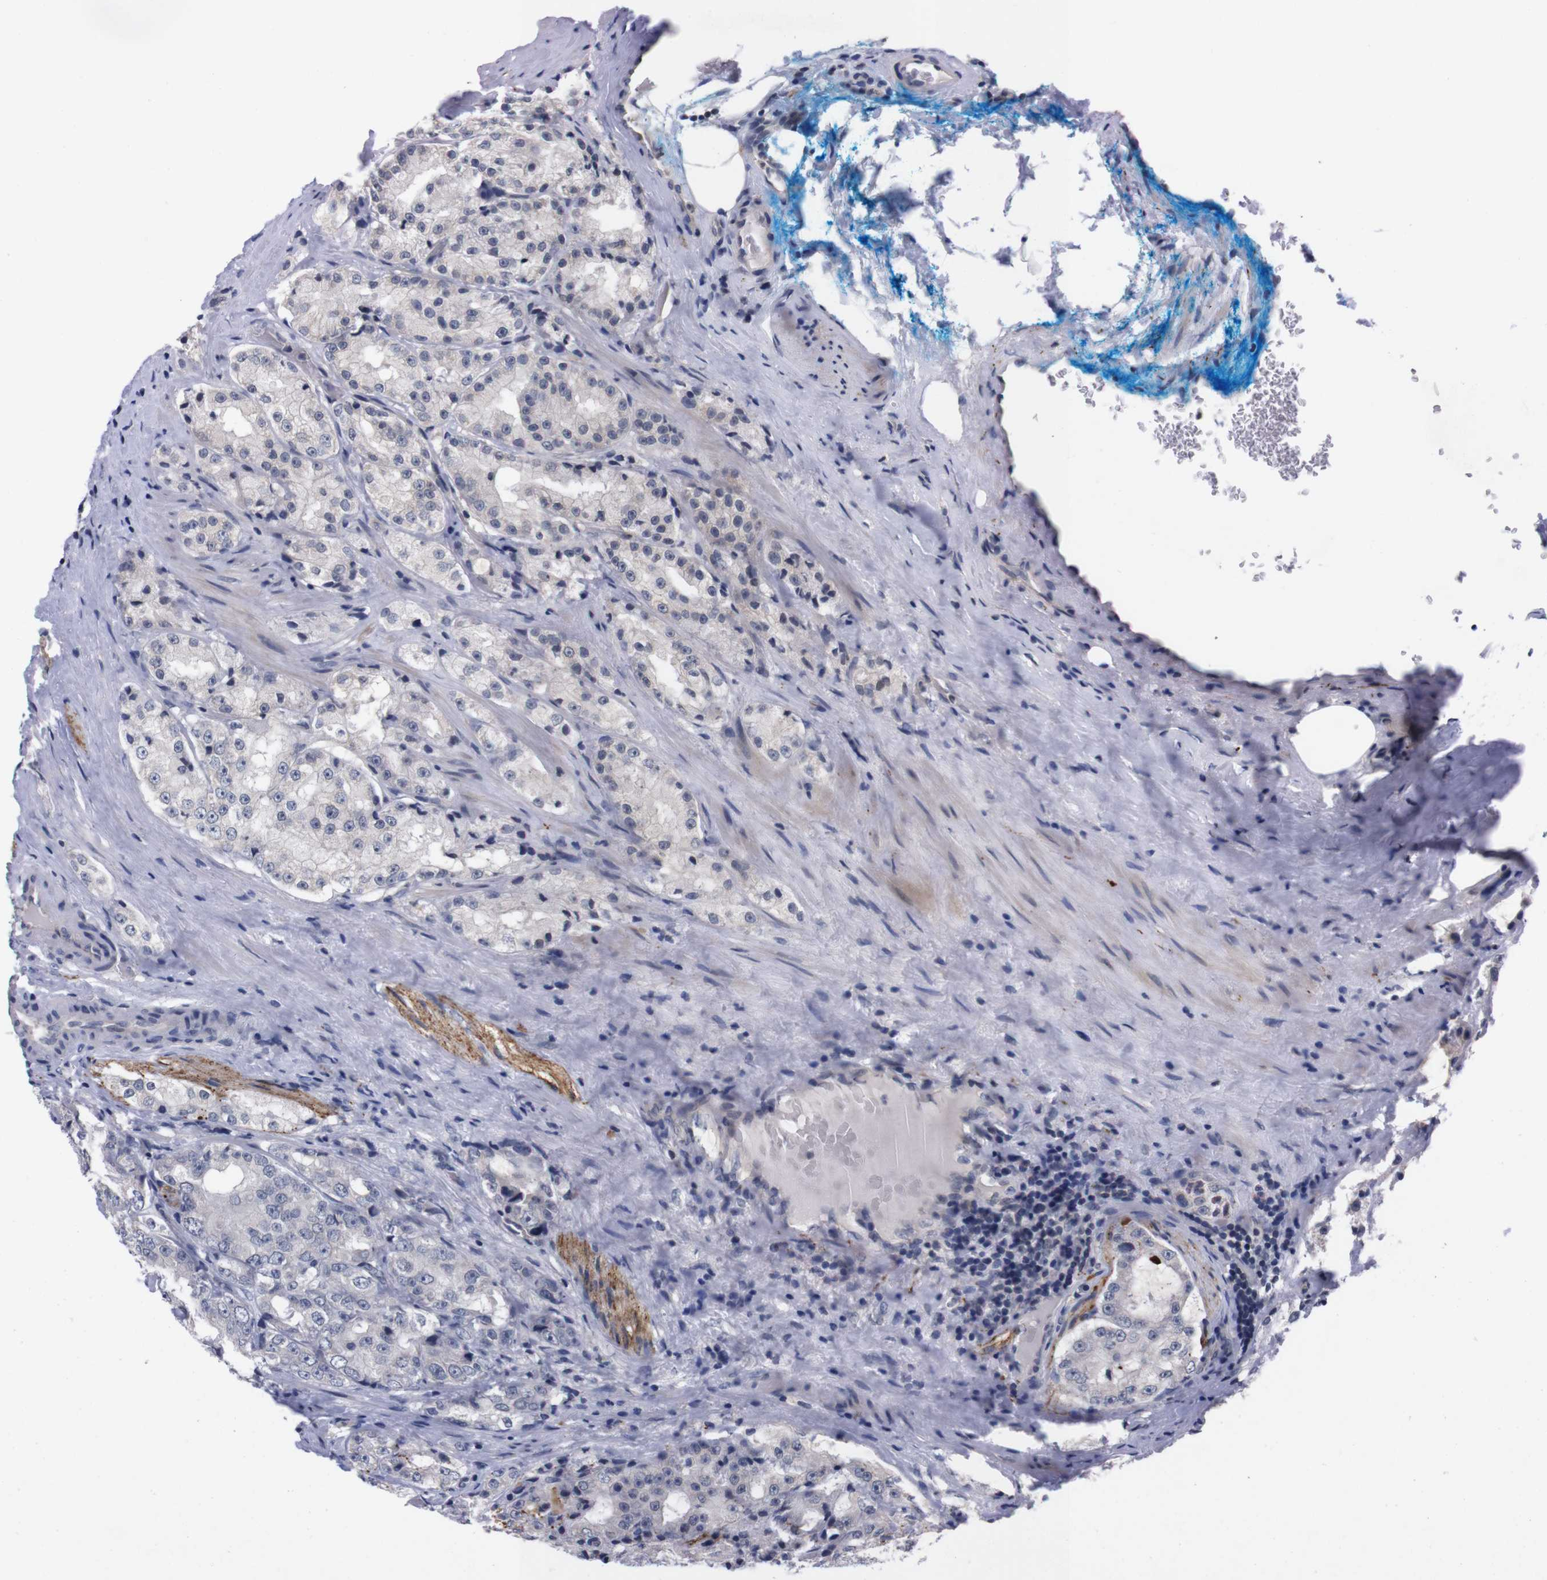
{"staining": {"intensity": "negative", "quantity": "none", "location": "none"}, "tissue": "prostate cancer", "cell_type": "Tumor cells", "image_type": "cancer", "snomed": [{"axis": "morphology", "description": "Adenocarcinoma, High grade"}, {"axis": "topography", "description": "Prostate"}], "caption": "Protein analysis of high-grade adenocarcinoma (prostate) exhibits no significant staining in tumor cells.", "gene": "TNFRSF21", "patient": {"sex": "male", "age": 73}}